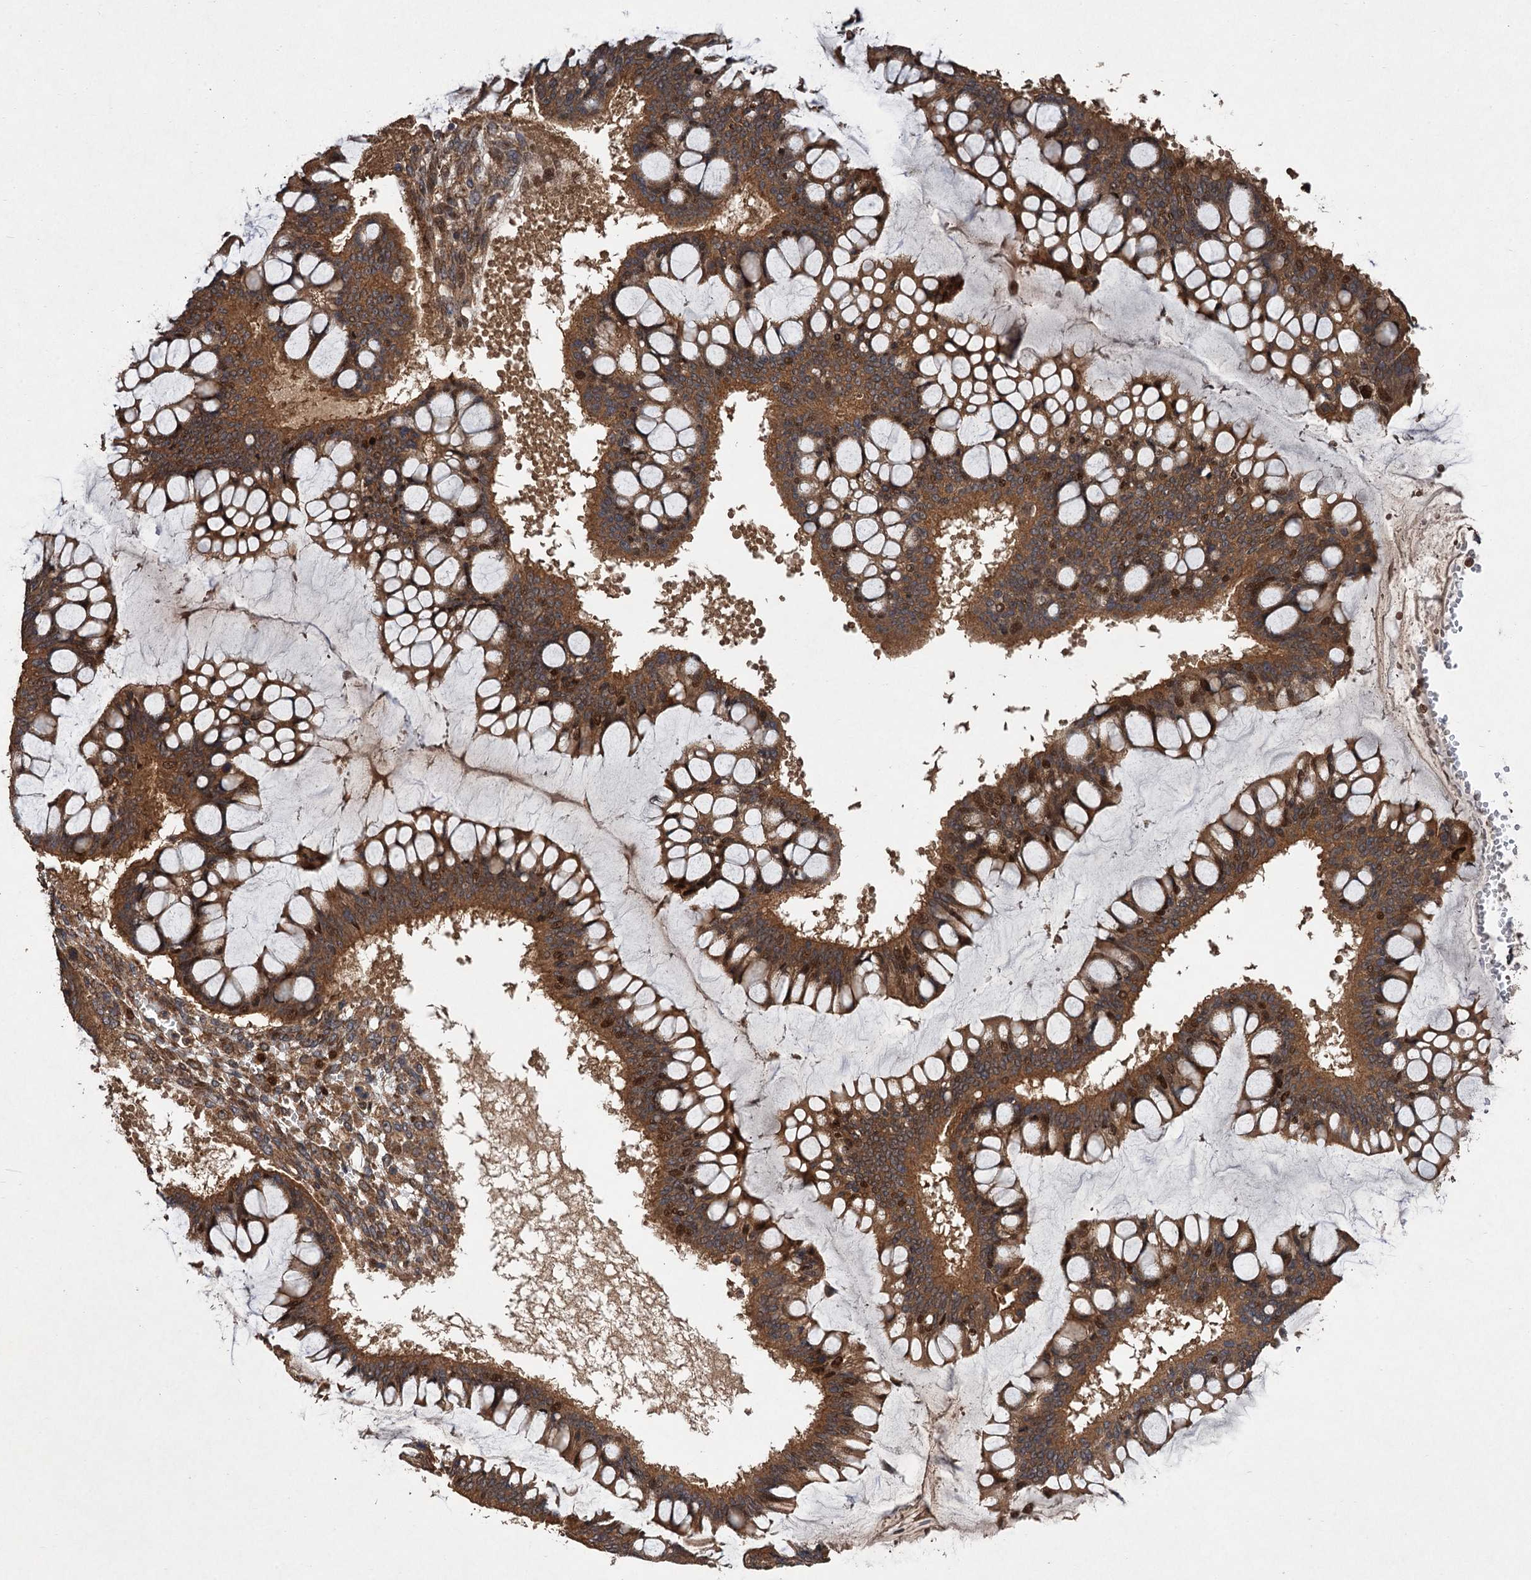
{"staining": {"intensity": "moderate", "quantity": ">75%", "location": "cytoplasmic/membranous,nuclear"}, "tissue": "ovarian cancer", "cell_type": "Tumor cells", "image_type": "cancer", "snomed": [{"axis": "morphology", "description": "Cystadenocarcinoma, mucinous, NOS"}, {"axis": "topography", "description": "Ovary"}], "caption": "Immunohistochemical staining of human ovarian cancer reveals moderate cytoplasmic/membranous and nuclear protein staining in approximately >75% of tumor cells.", "gene": "TMEM39B", "patient": {"sex": "female", "age": 73}}